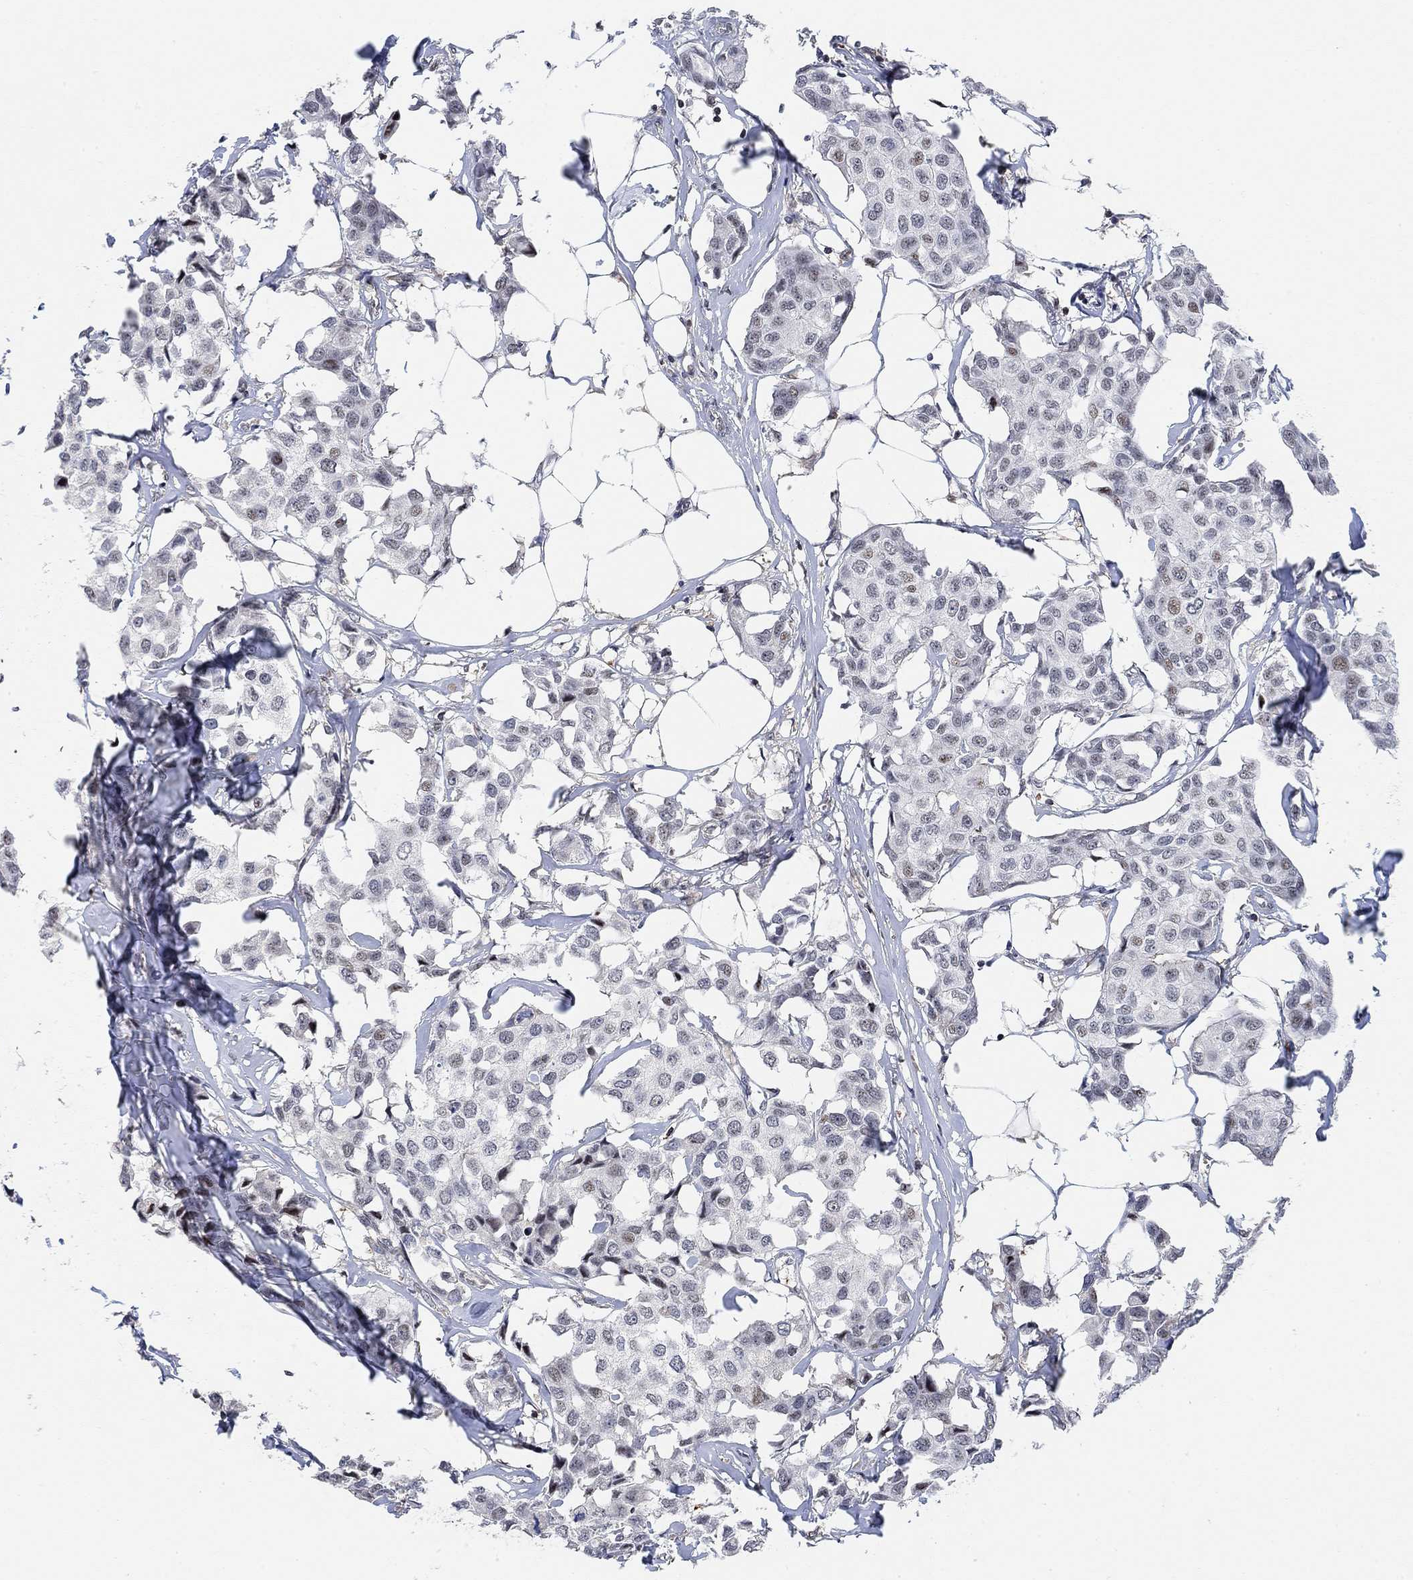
{"staining": {"intensity": "negative", "quantity": "none", "location": "none"}, "tissue": "breast cancer", "cell_type": "Tumor cells", "image_type": "cancer", "snomed": [{"axis": "morphology", "description": "Duct carcinoma"}, {"axis": "topography", "description": "Breast"}], "caption": "There is no significant staining in tumor cells of breast cancer. (DAB immunohistochemistry, high magnification).", "gene": "PWWP2B", "patient": {"sex": "female", "age": 80}}